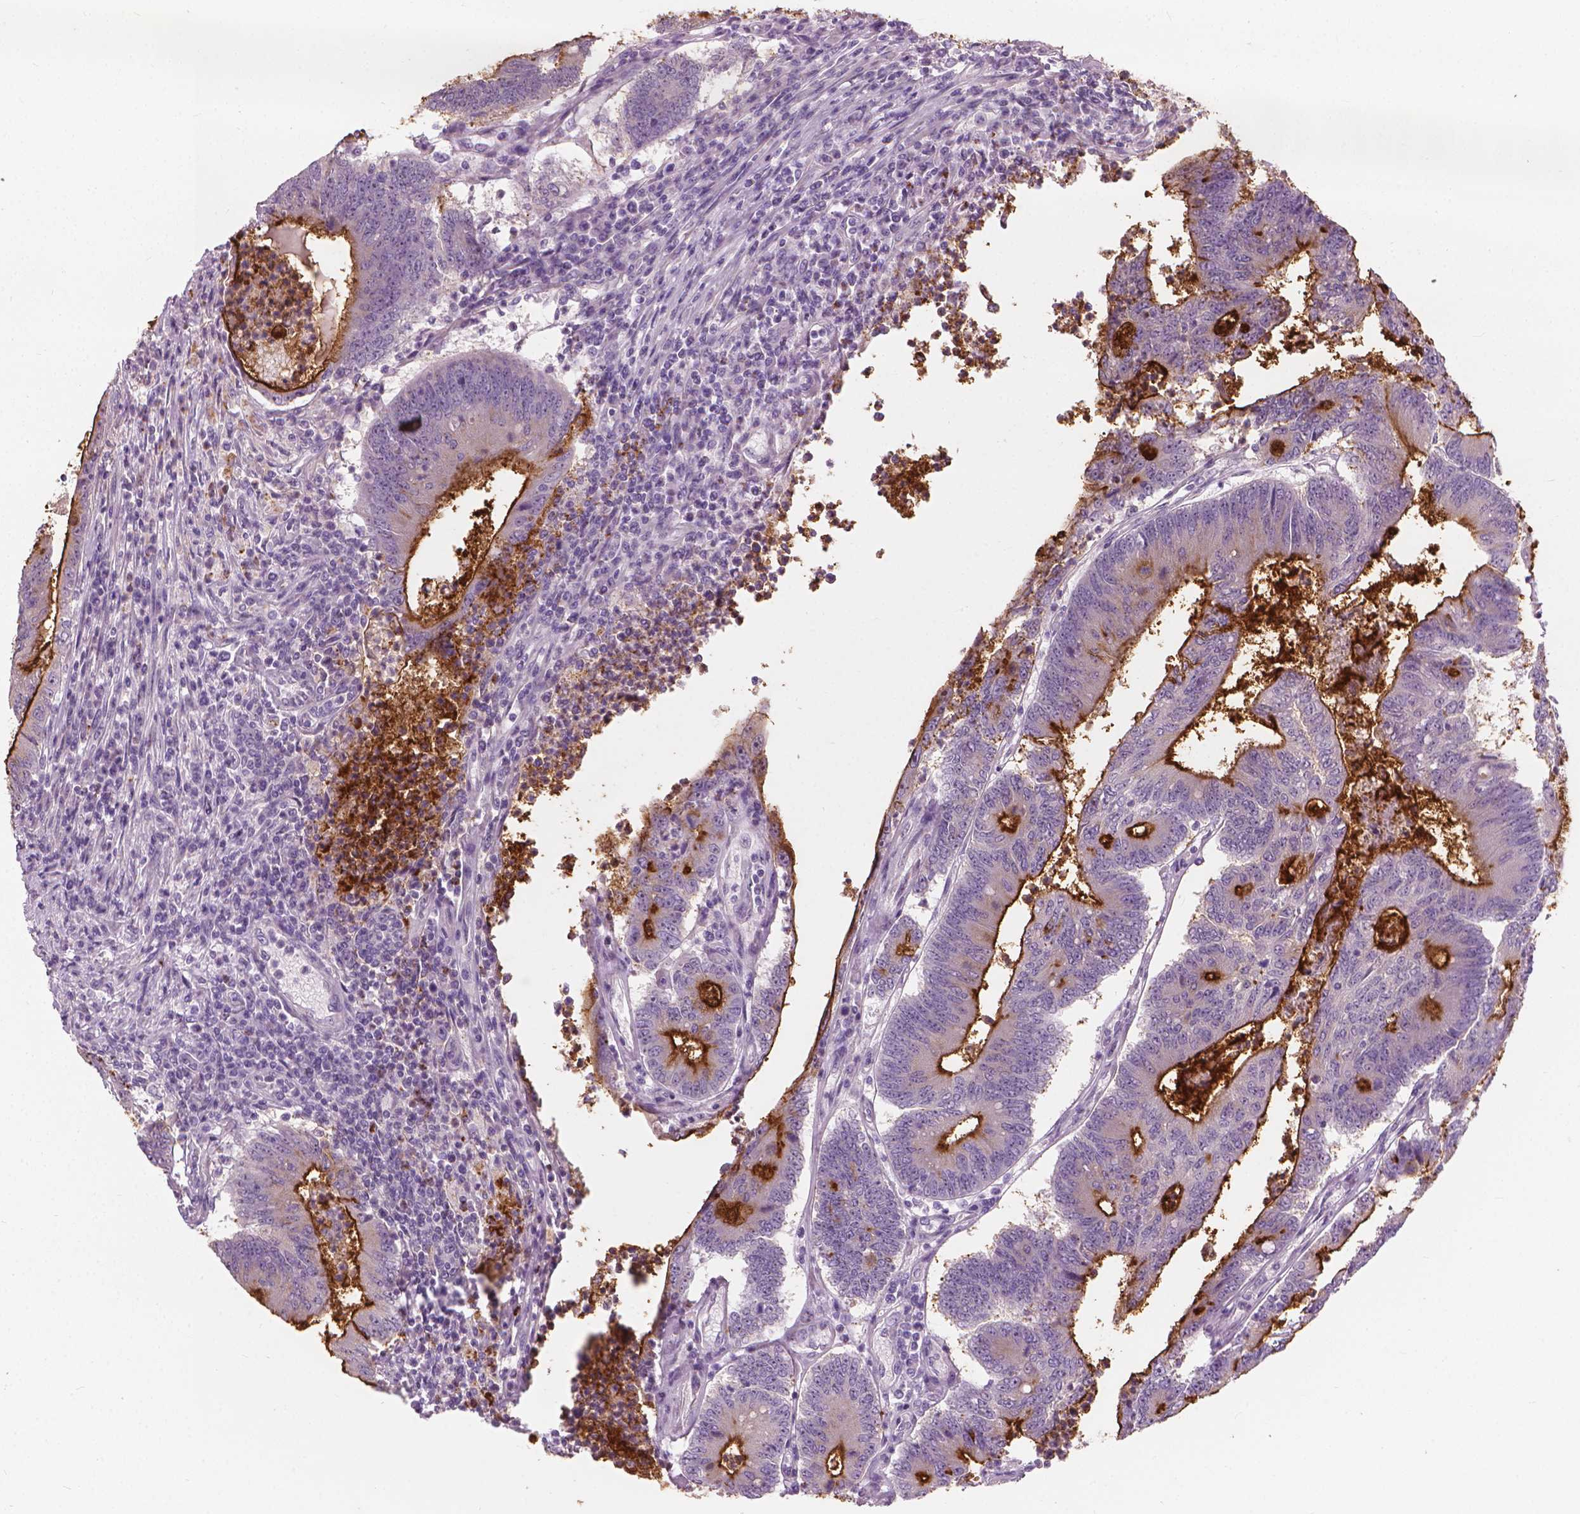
{"staining": {"intensity": "strong", "quantity": "<25%", "location": "cytoplasmic/membranous"}, "tissue": "colorectal cancer", "cell_type": "Tumor cells", "image_type": "cancer", "snomed": [{"axis": "morphology", "description": "Adenocarcinoma, NOS"}, {"axis": "topography", "description": "Colon"}], "caption": "Brown immunohistochemical staining in human colorectal adenocarcinoma demonstrates strong cytoplasmic/membranous expression in about <25% of tumor cells. (DAB IHC, brown staining for protein, blue staining for nuclei).", "gene": "GPRC5A", "patient": {"sex": "female", "age": 70}}